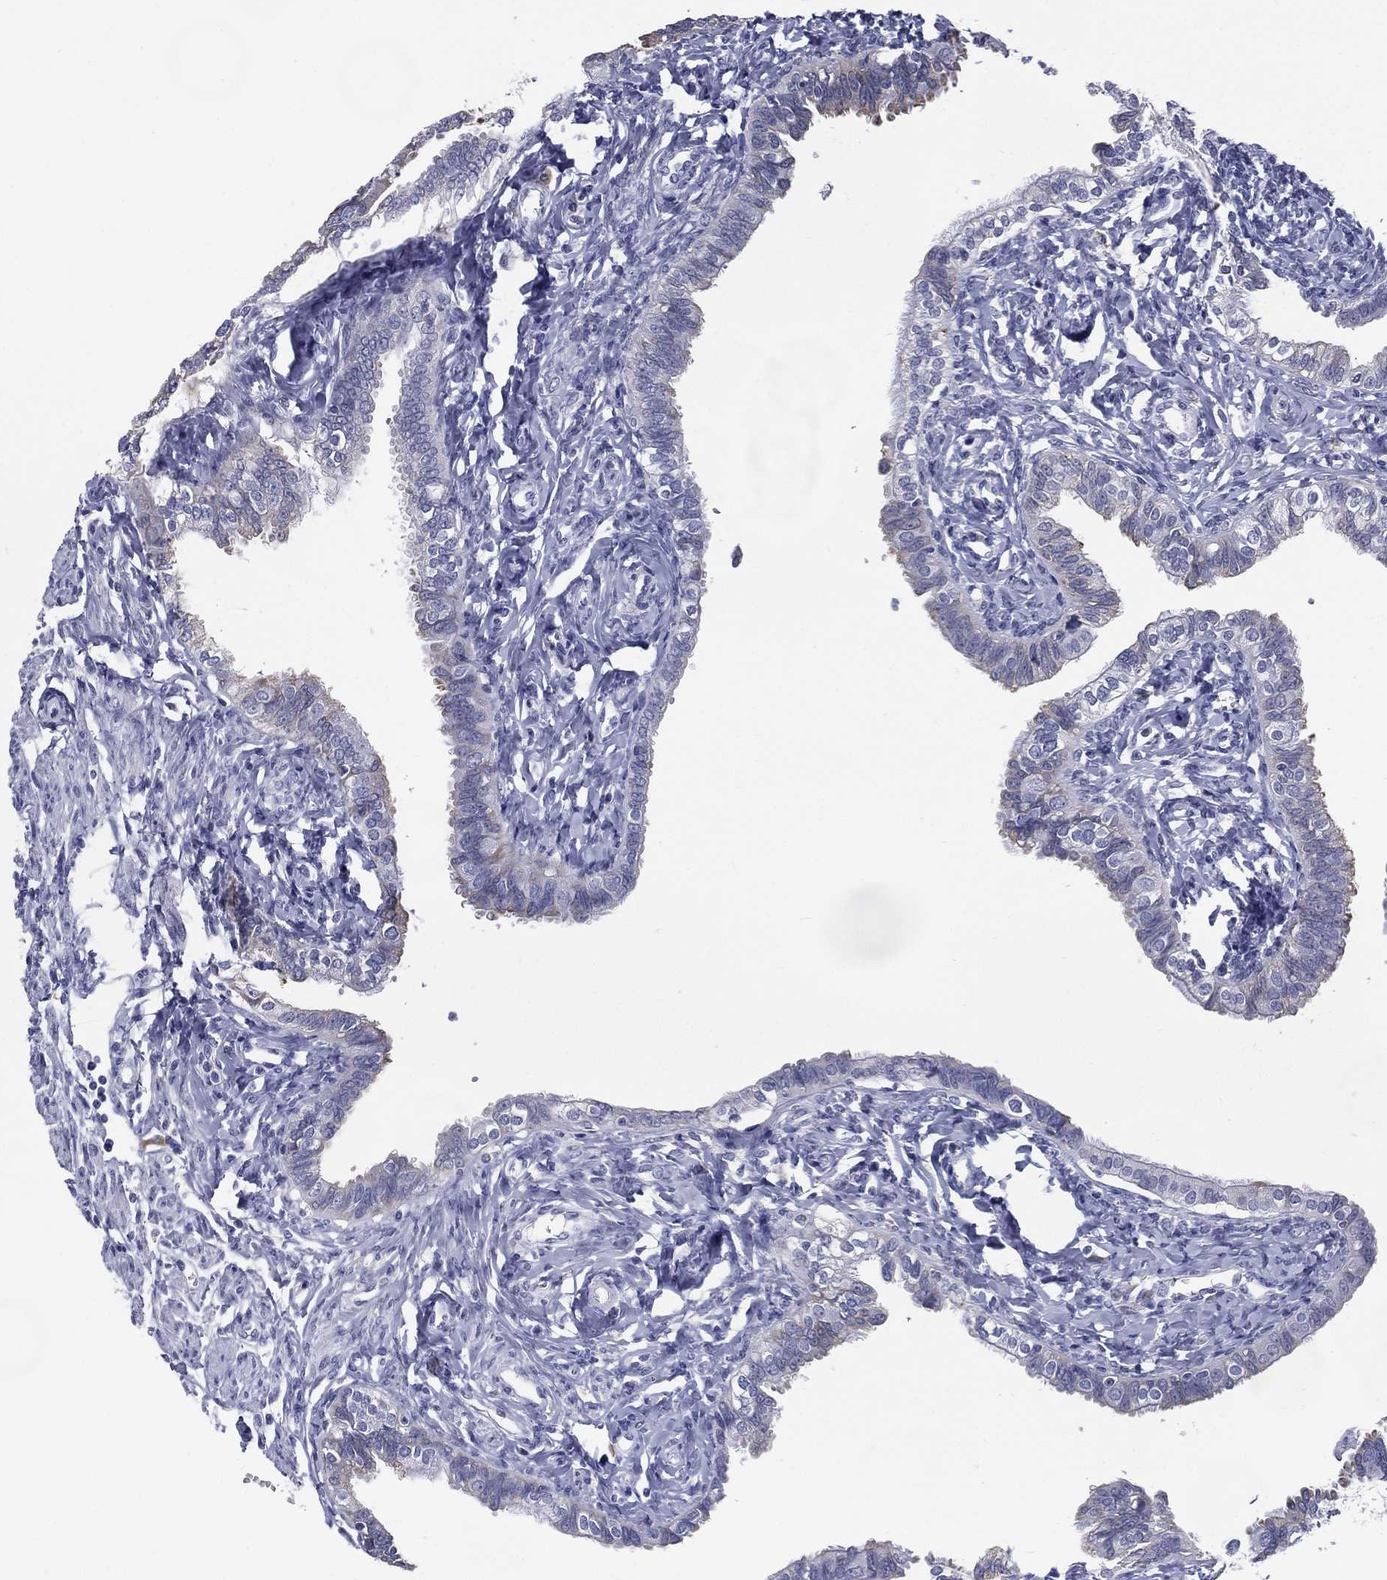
{"staining": {"intensity": "weak", "quantity": "<25%", "location": "cytoplasmic/membranous"}, "tissue": "fallopian tube", "cell_type": "Glandular cells", "image_type": "normal", "snomed": [{"axis": "morphology", "description": "Normal tissue, NOS"}, {"axis": "topography", "description": "Fallopian tube"}], "caption": "An image of fallopian tube stained for a protein shows no brown staining in glandular cells.", "gene": "C19orf18", "patient": {"sex": "female", "age": 54}}